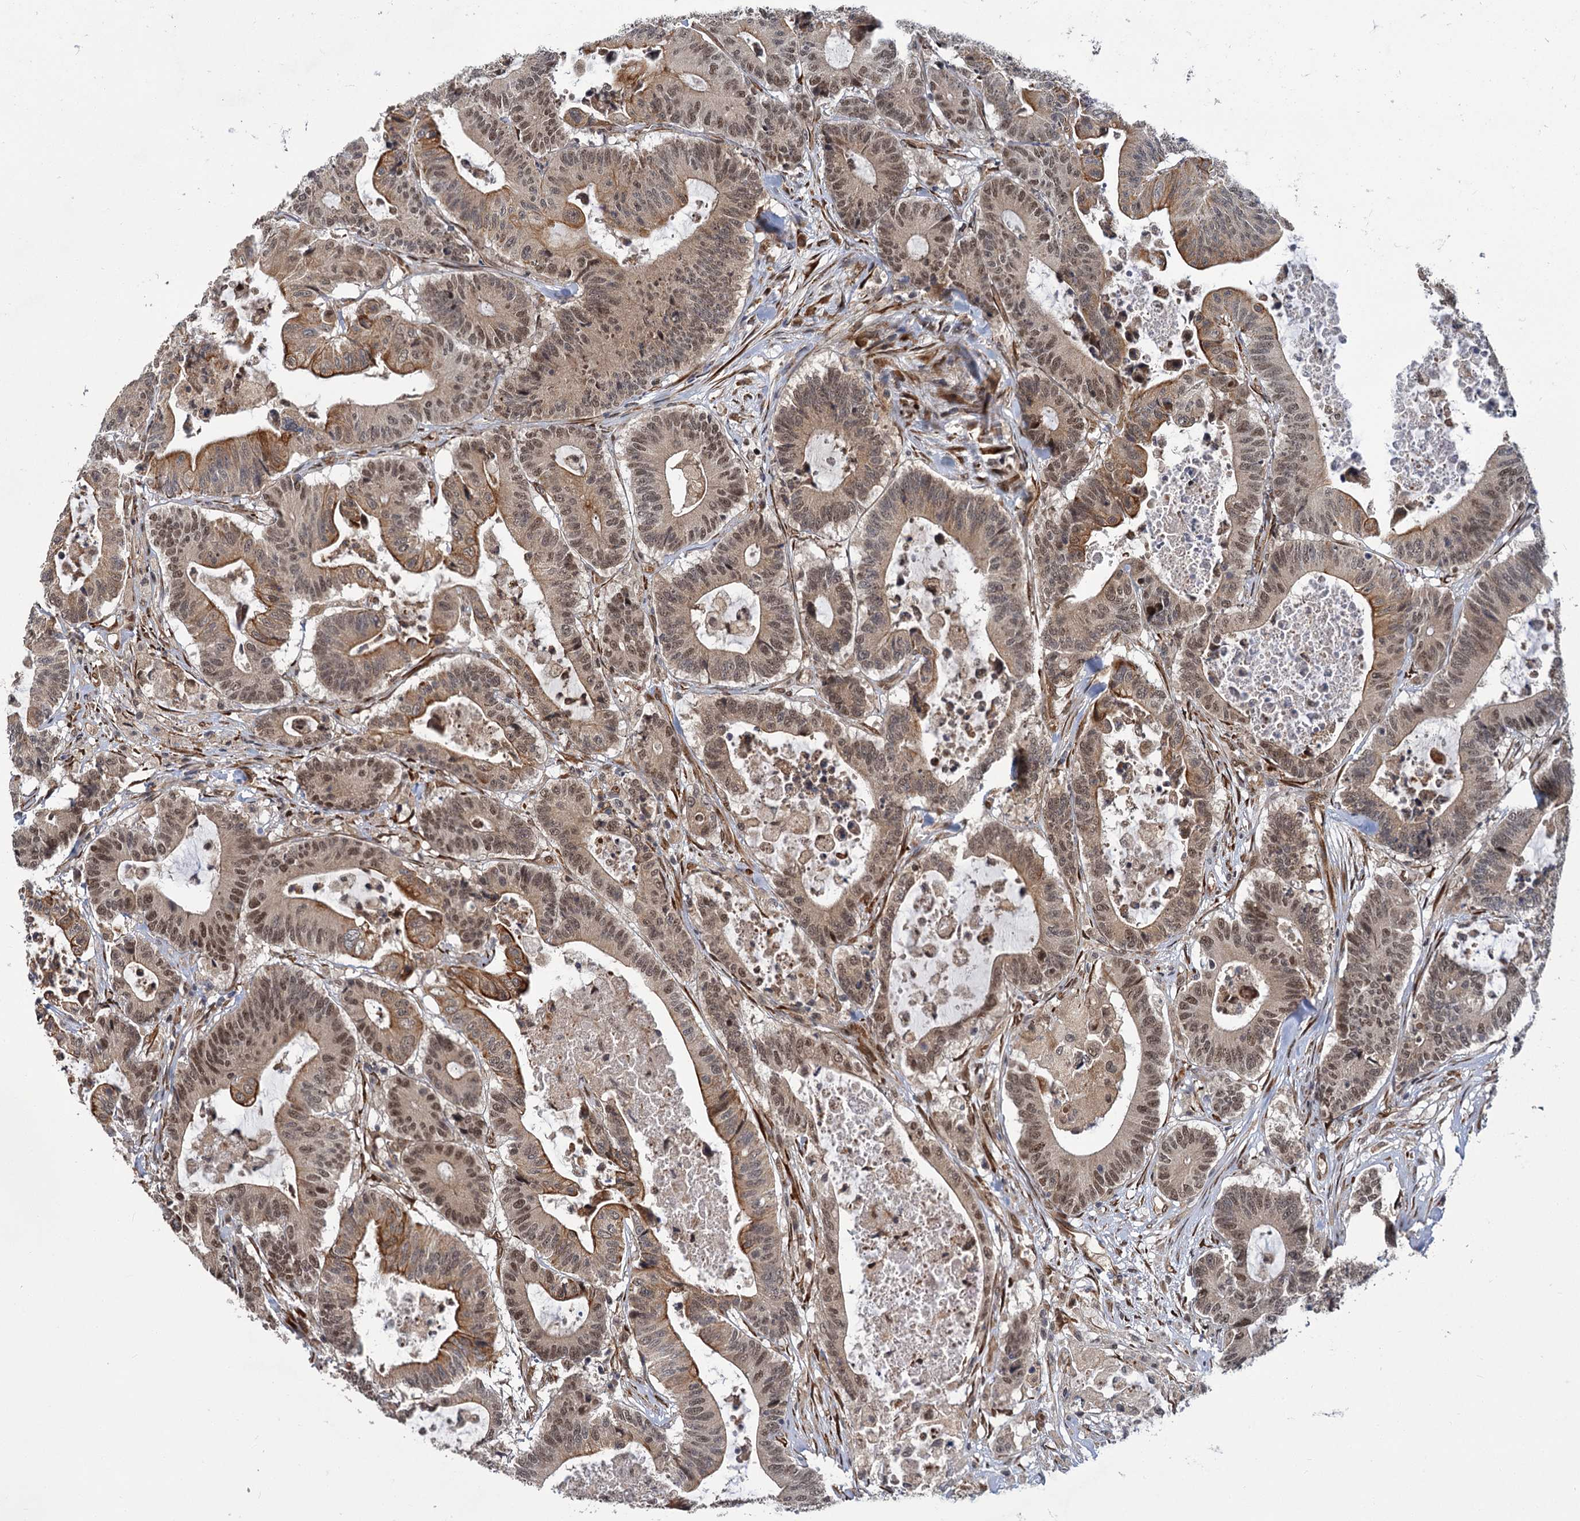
{"staining": {"intensity": "moderate", "quantity": "25%-75%", "location": "cytoplasmic/membranous,nuclear"}, "tissue": "colorectal cancer", "cell_type": "Tumor cells", "image_type": "cancer", "snomed": [{"axis": "morphology", "description": "Adenocarcinoma, NOS"}, {"axis": "topography", "description": "Colon"}], "caption": "The histopathology image demonstrates immunohistochemical staining of adenocarcinoma (colorectal). There is moderate cytoplasmic/membranous and nuclear expression is identified in approximately 25%-75% of tumor cells. (DAB IHC with brightfield microscopy, high magnification).", "gene": "APBA2", "patient": {"sex": "female", "age": 84}}